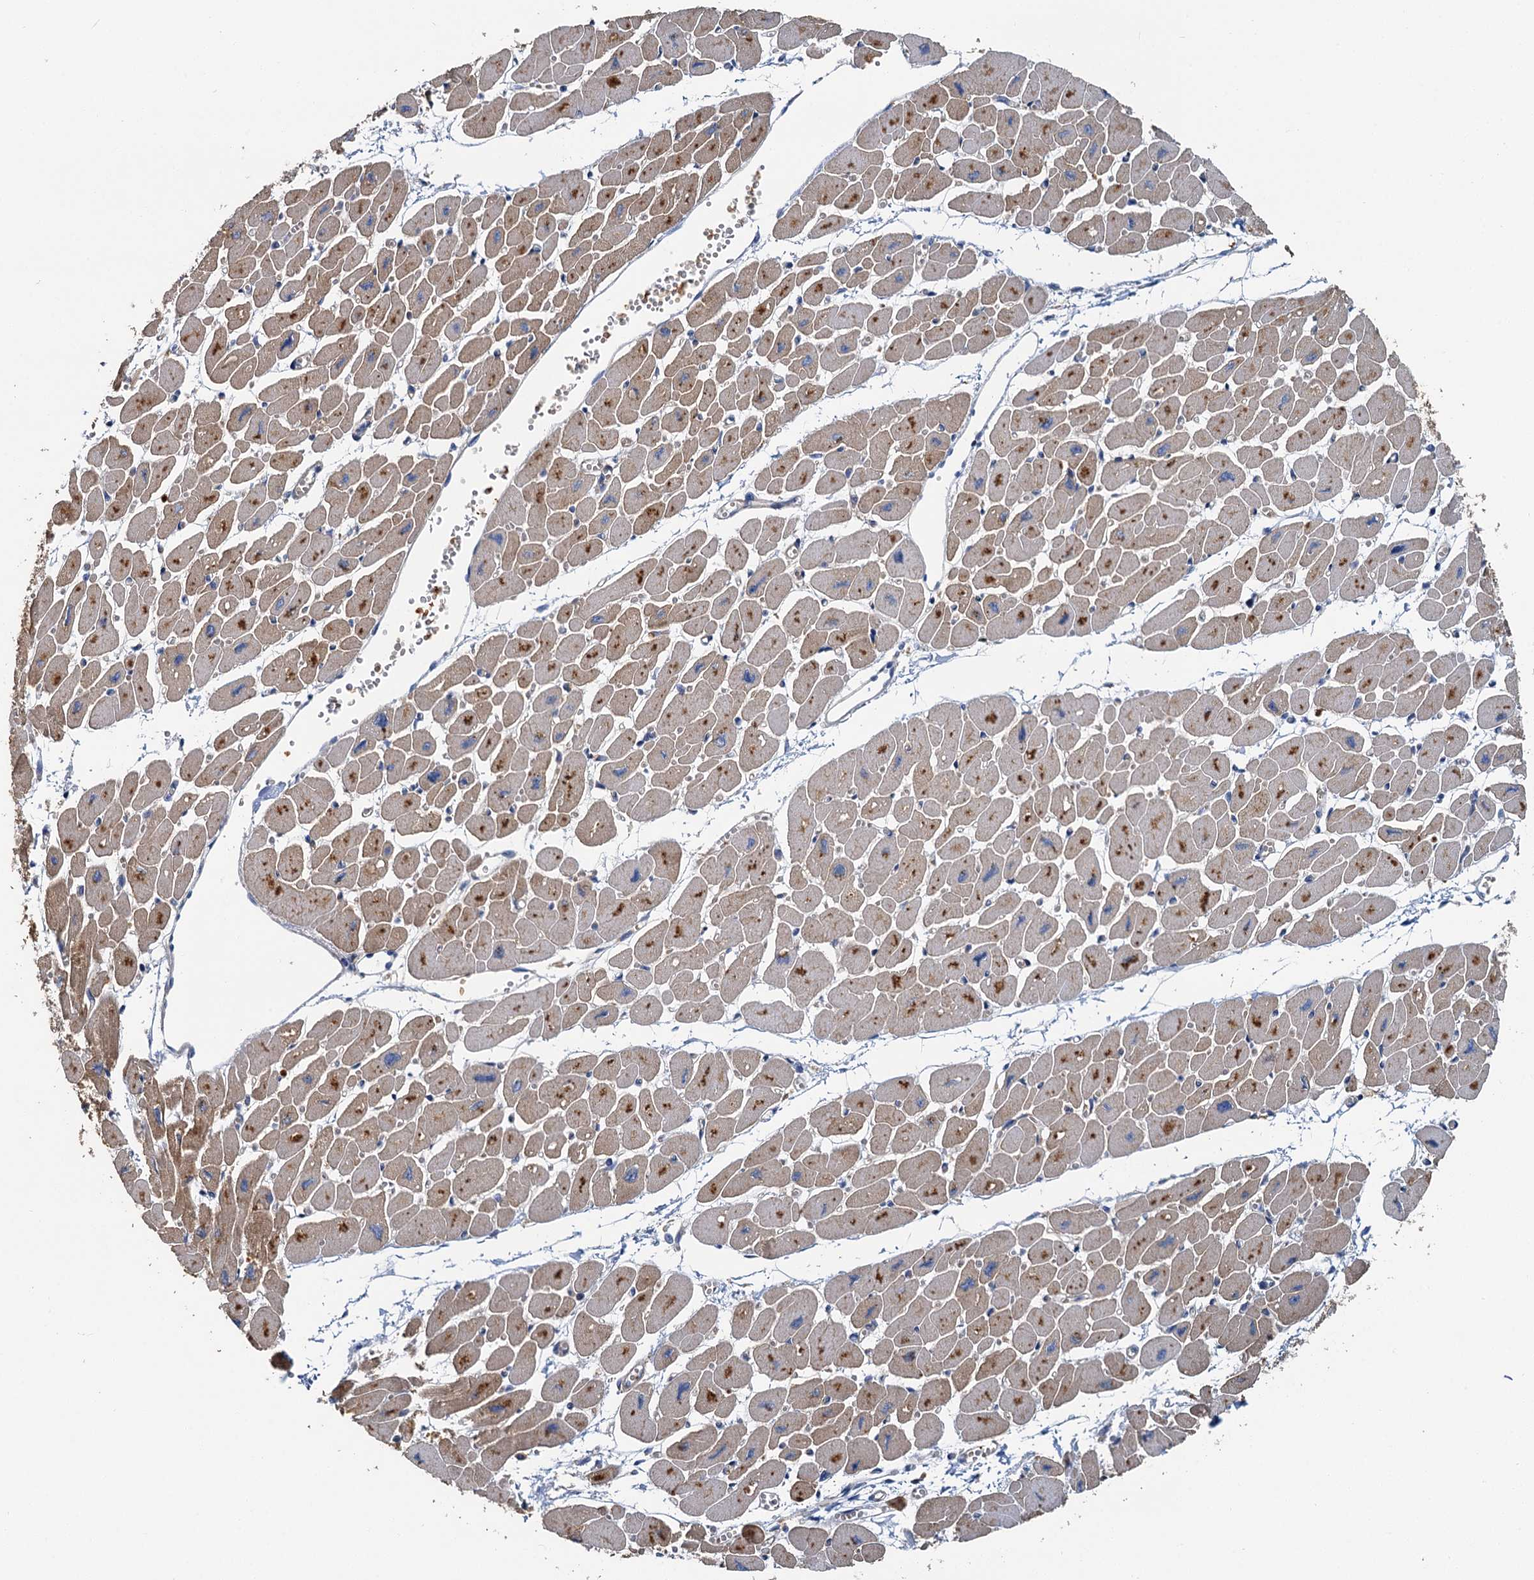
{"staining": {"intensity": "moderate", "quantity": "25%-75%", "location": "cytoplasmic/membranous"}, "tissue": "heart muscle", "cell_type": "Cardiomyocytes", "image_type": "normal", "snomed": [{"axis": "morphology", "description": "Normal tissue, NOS"}, {"axis": "topography", "description": "Heart"}], "caption": "There is medium levels of moderate cytoplasmic/membranous expression in cardiomyocytes of normal heart muscle, as demonstrated by immunohistochemical staining (brown color).", "gene": "PPIP5K1", "patient": {"sex": "female", "age": 54}}